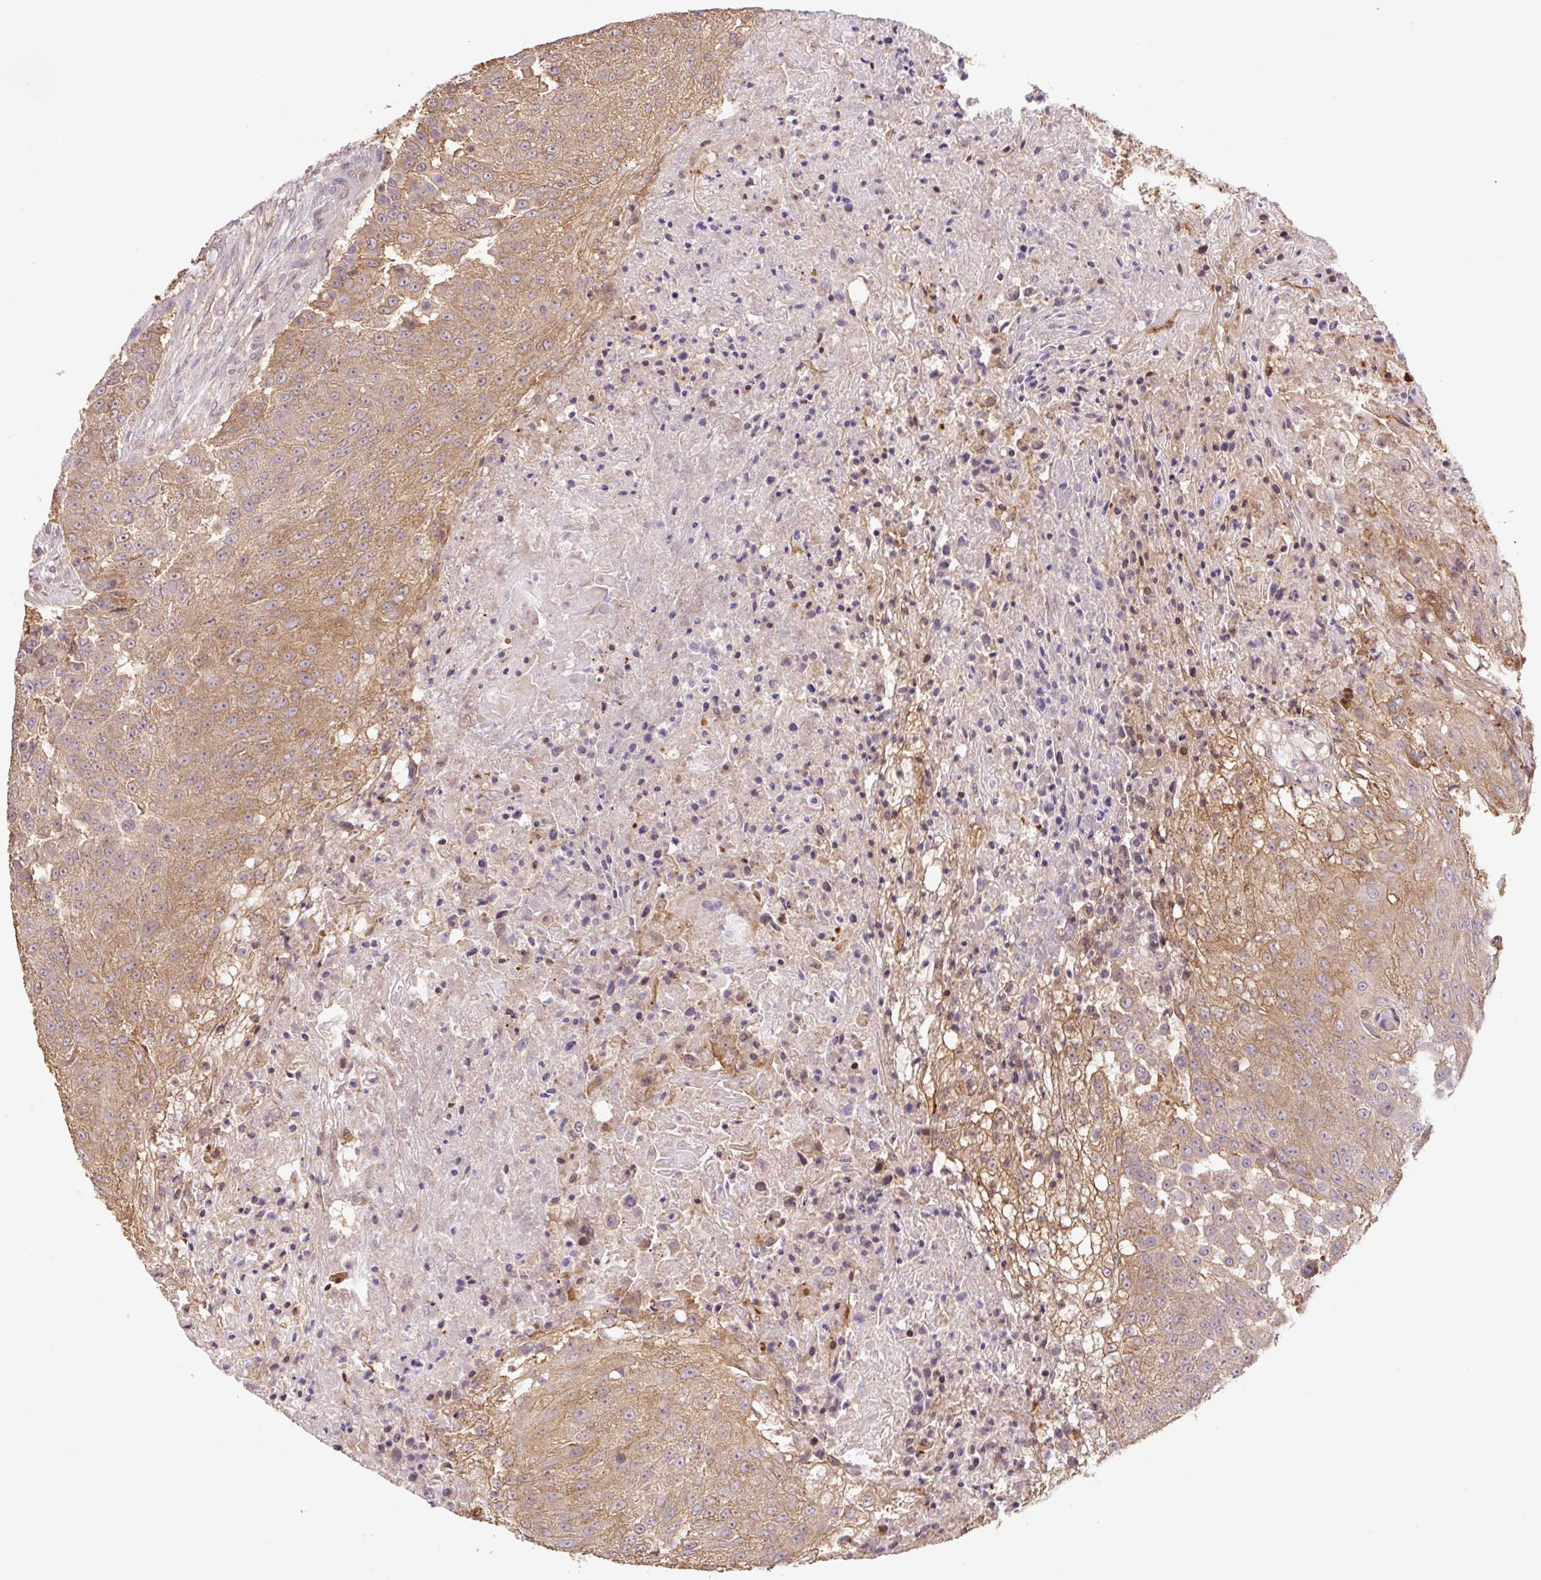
{"staining": {"intensity": "moderate", "quantity": ">75%", "location": "cytoplasmic/membranous"}, "tissue": "urothelial cancer", "cell_type": "Tumor cells", "image_type": "cancer", "snomed": [{"axis": "morphology", "description": "Urothelial carcinoma, High grade"}, {"axis": "topography", "description": "Urinary bladder"}], "caption": "Brown immunohistochemical staining in human high-grade urothelial carcinoma exhibits moderate cytoplasmic/membranous staining in approximately >75% of tumor cells.", "gene": "COX8A", "patient": {"sex": "female", "age": 63}}